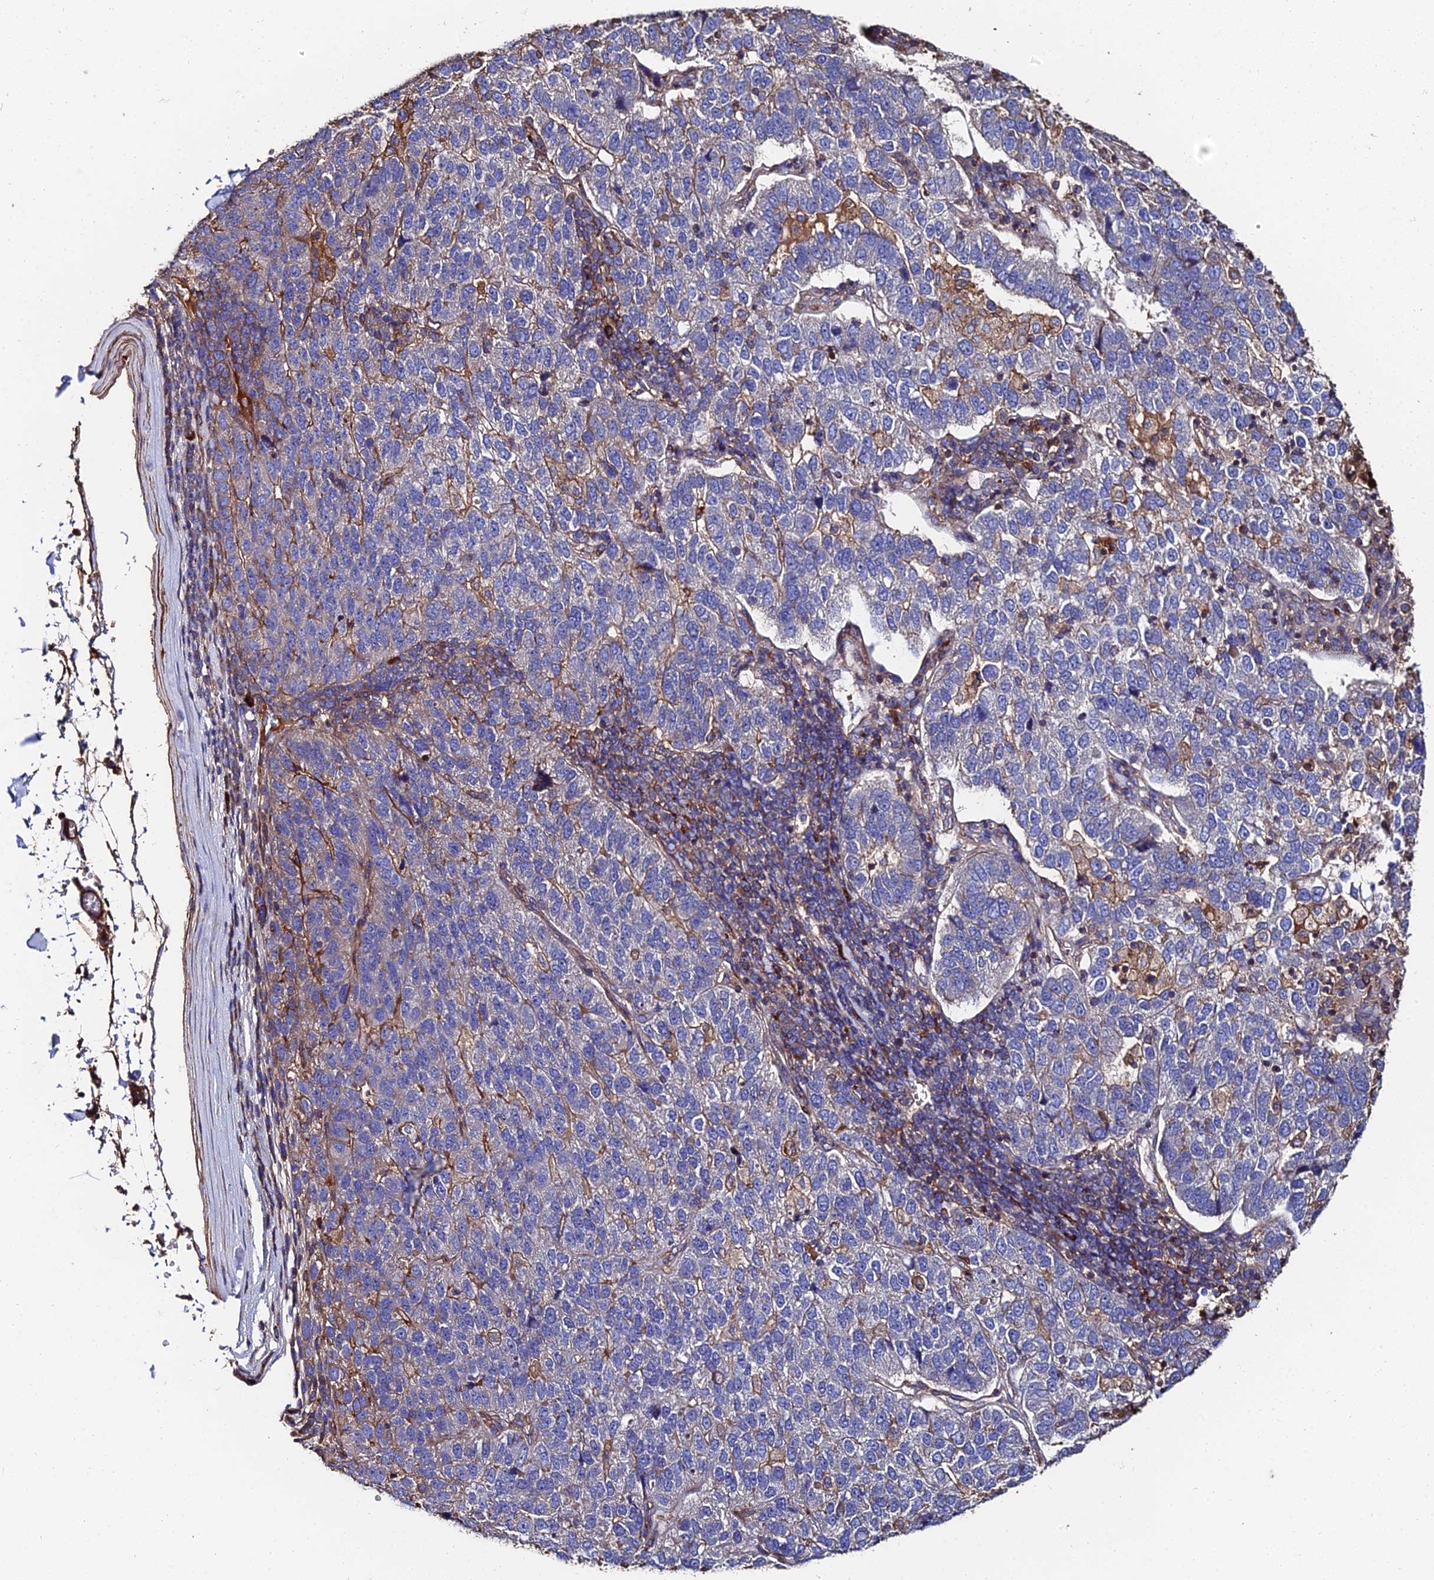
{"staining": {"intensity": "negative", "quantity": "none", "location": "none"}, "tissue": "pancreatic cancer", "cell_type": "Tumor cells", "image_type": "cancer", "snomed": [{"axis": "morphology", "description": "Adenocarcinoma, NOS"}, {"axis": "topography", "description": "Pancreas"}], "caption": "DAB (3,3'-diaminobenzidine) immunohistochemical staining of human adenocarcinoma (pancreatic) shows no significant positivity in tumor cells.", "gene": "EXT1", "patient": {"sex": "female", "age": 61}}